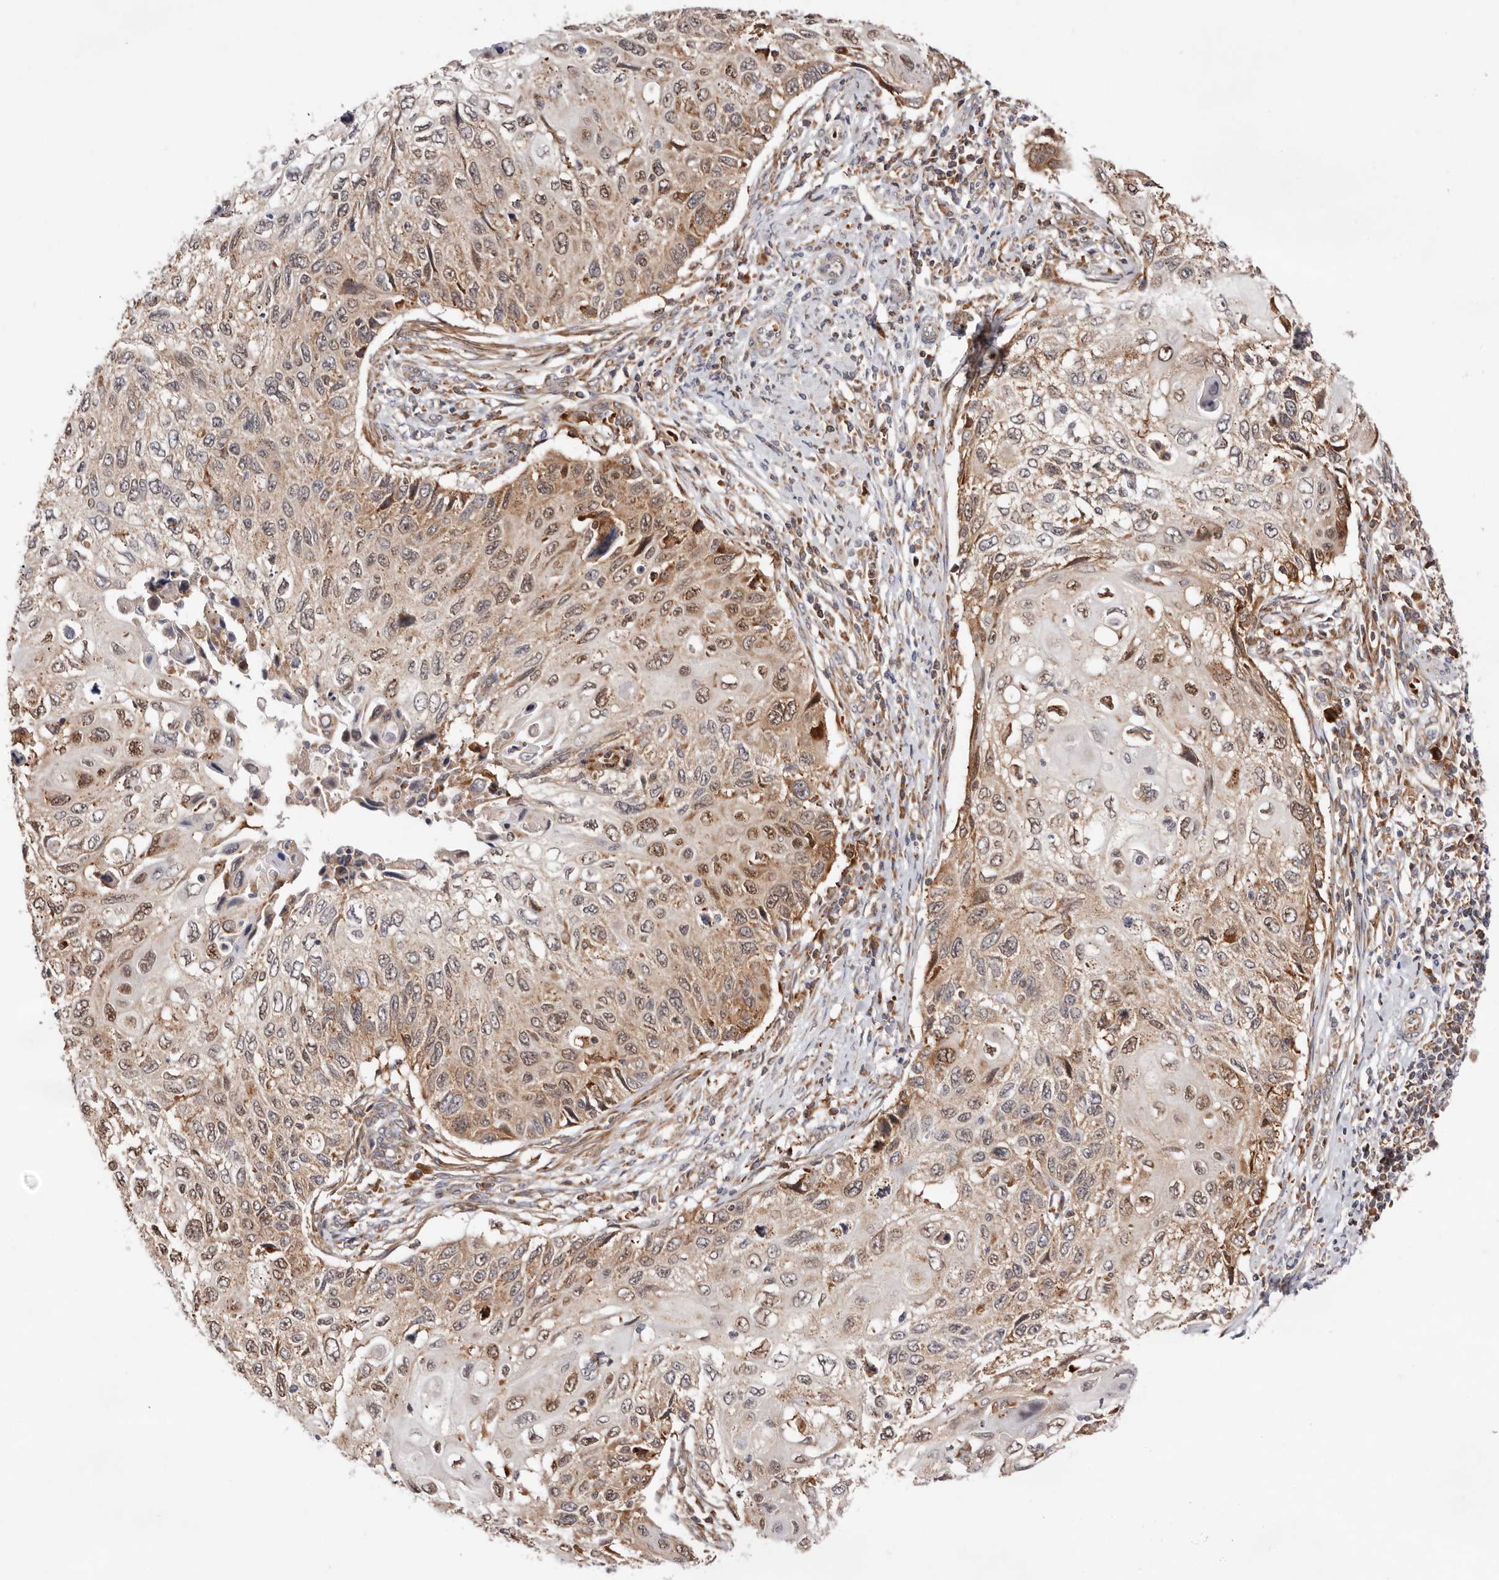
{"staining": {"intensity": "weak", "quantity": "25%-75%", "location": "cytoplasmic/membranous,nuclear"}, "tissue": "cervical cancer", "cell_type": "Tumor cells", "image_type": "cancer", "snomed": [{"axis": "morphology", "description": "Squamous cell carcinoma, NOS"}, {"axis": "topography", "description": "Cervix"}], "caption": "This is a photomicrograph of immunohistochemistry (IHC) staining of cervical cancer, which shows weak expression in the cytoplasmic/membranous and nuclear of tumor cells.", "gene": "RNF213", "patient": {"sex": "female", "age": 70}}